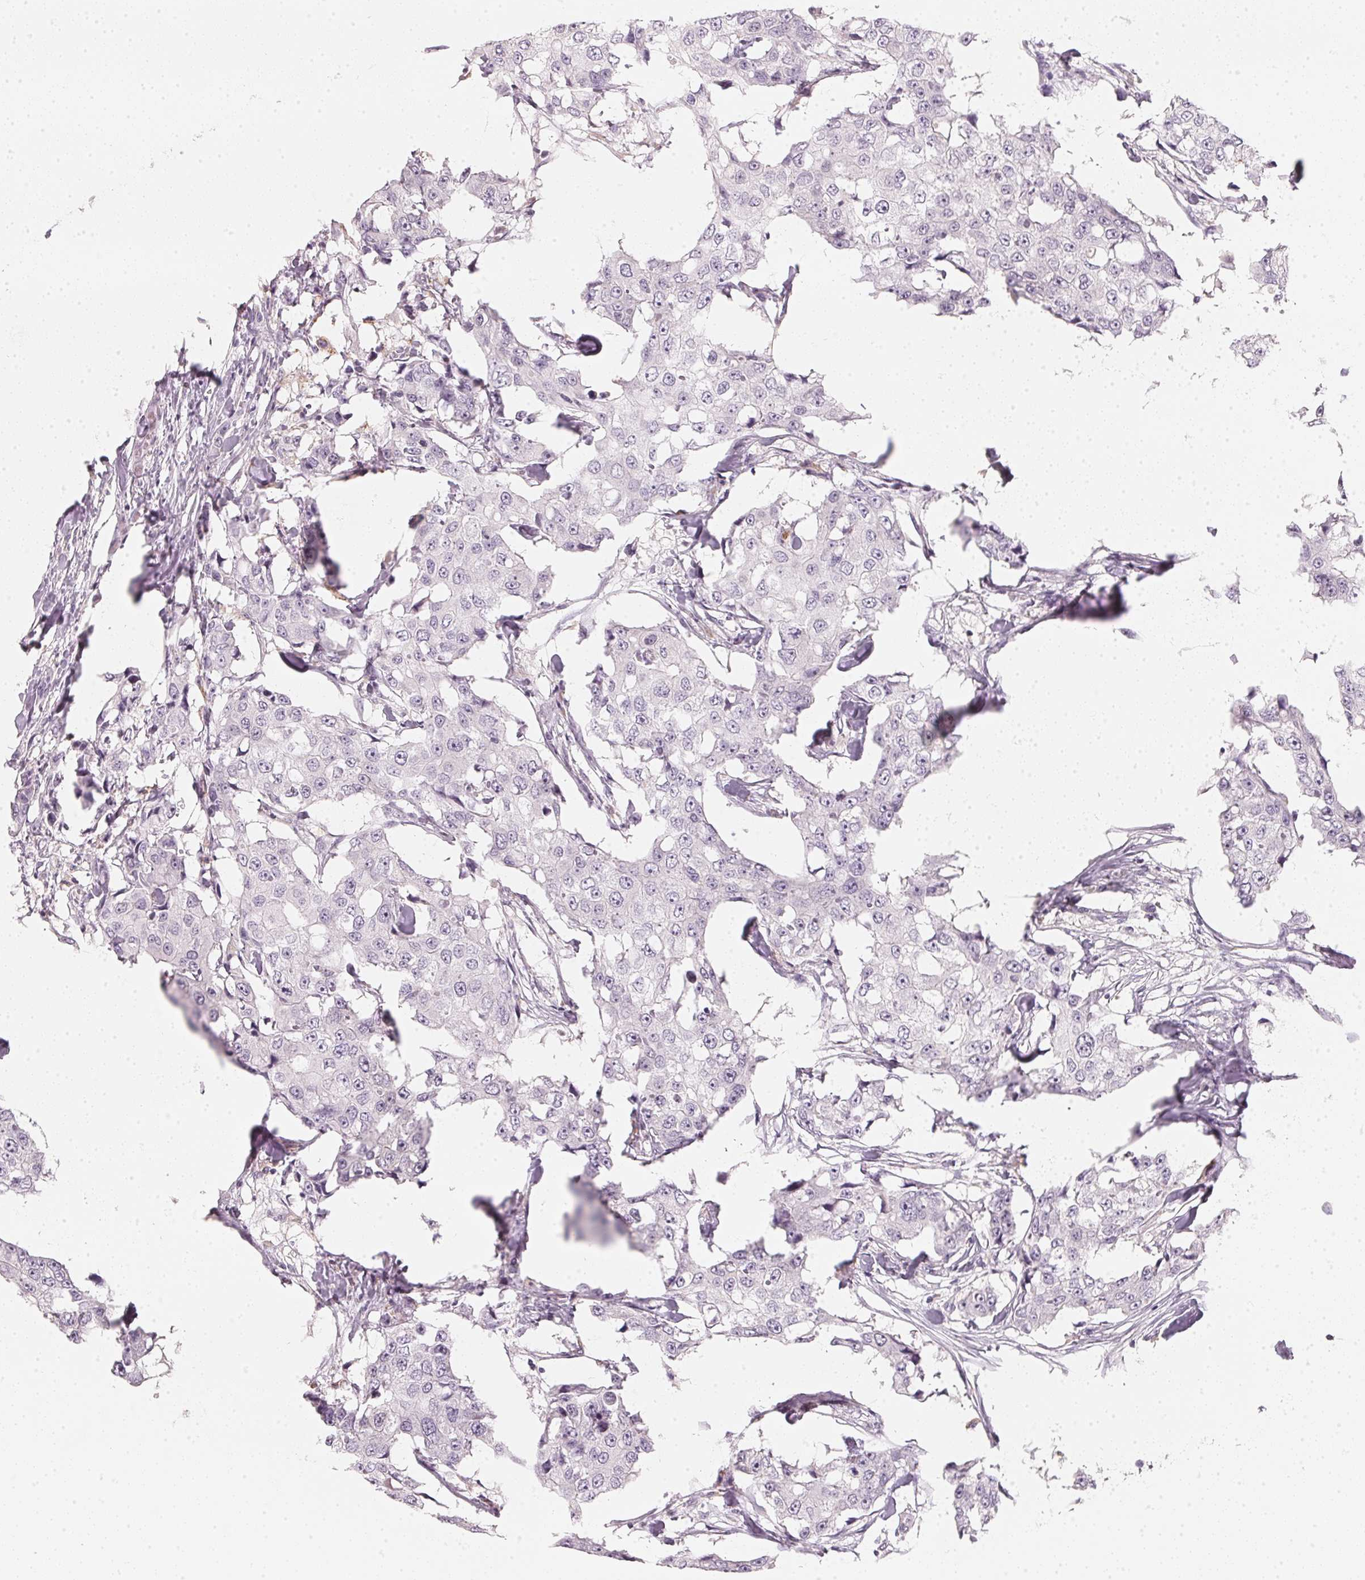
{"staining": {"intensity": "negative", "quantity": "none", "location": "none"}, "tissue": "breast cancer", "cell_type": "Tumor cells", "image_type": "cancer", "snomed": [{"axis": "morphology", "description": "Duct carcinoma"}, {"axis": "topography", "description": "Breast"}], "caption": "Invasive ductal carcinoma (breast) was stained to show a protein in brown. There is no significant expression in tumor cells. (Stains: DAB IHC with hematoxylin counter stain, Microscopy: brightfield microscopy at high magnification).", "gene": "CFAP276", "patient": {"sex": "female", "age": 27}}